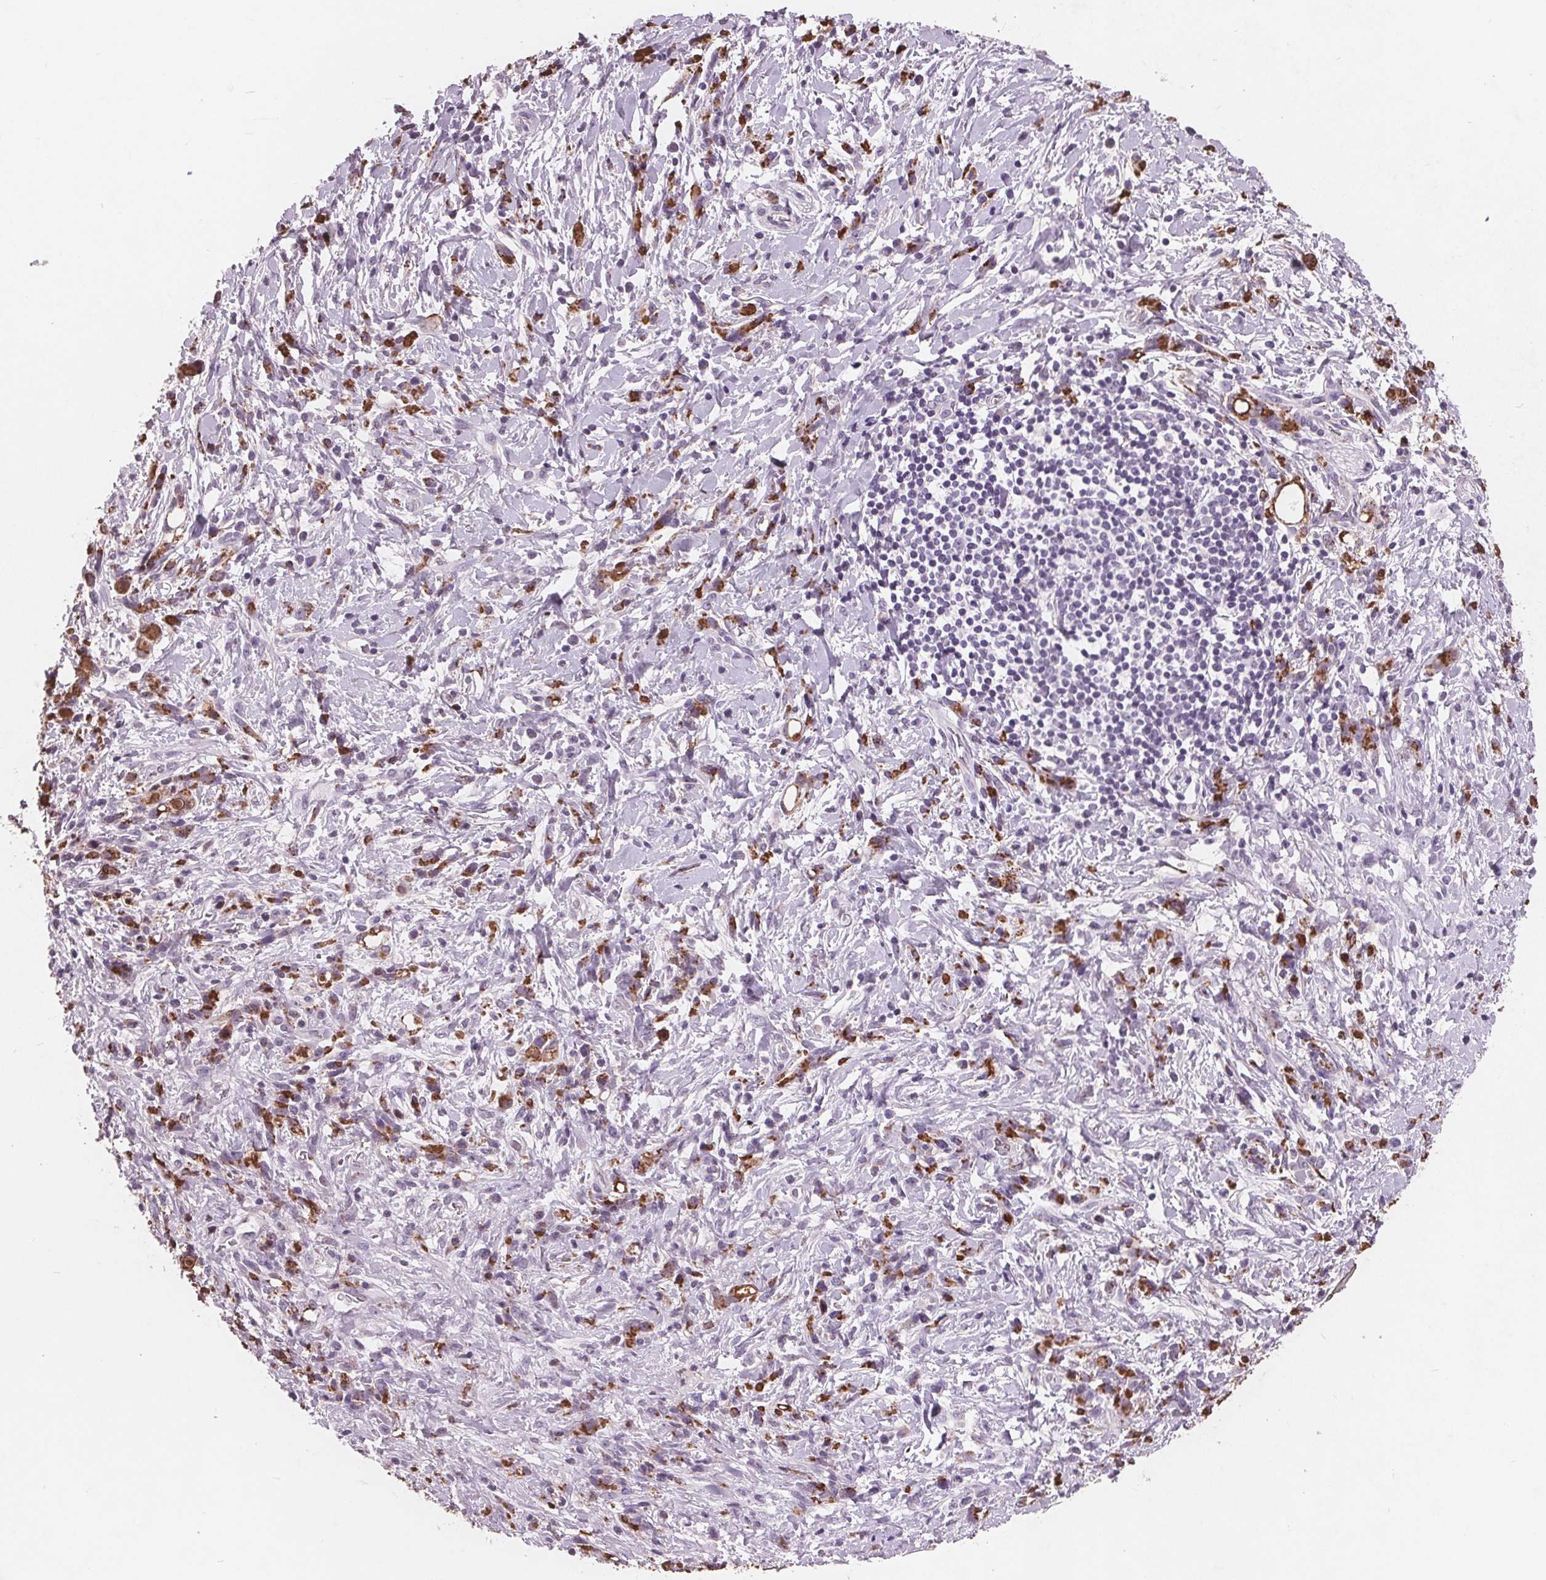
{"staining": {"intensity": "strong", "quantity": "25%-75%", "location": "cytoplasmic/membranous"}, "tissue": "stomach cancer", "cell_type": "Tumor cells", "image_type": "cancer", "snomed": [{"axis": "morphology", "description": "Adenocarcinoma, NOS"}, {"axis": "topography", "description": "Stomach"}], "caption": "Human adenocarcinoma (stomach) stained for a protein (brown) displays strong cytoplasmic/membranous positive staining in about 25%-75% of tumor cells.", "gene": "PTPN14", "patient": {"sex": "female", "age": 84}}